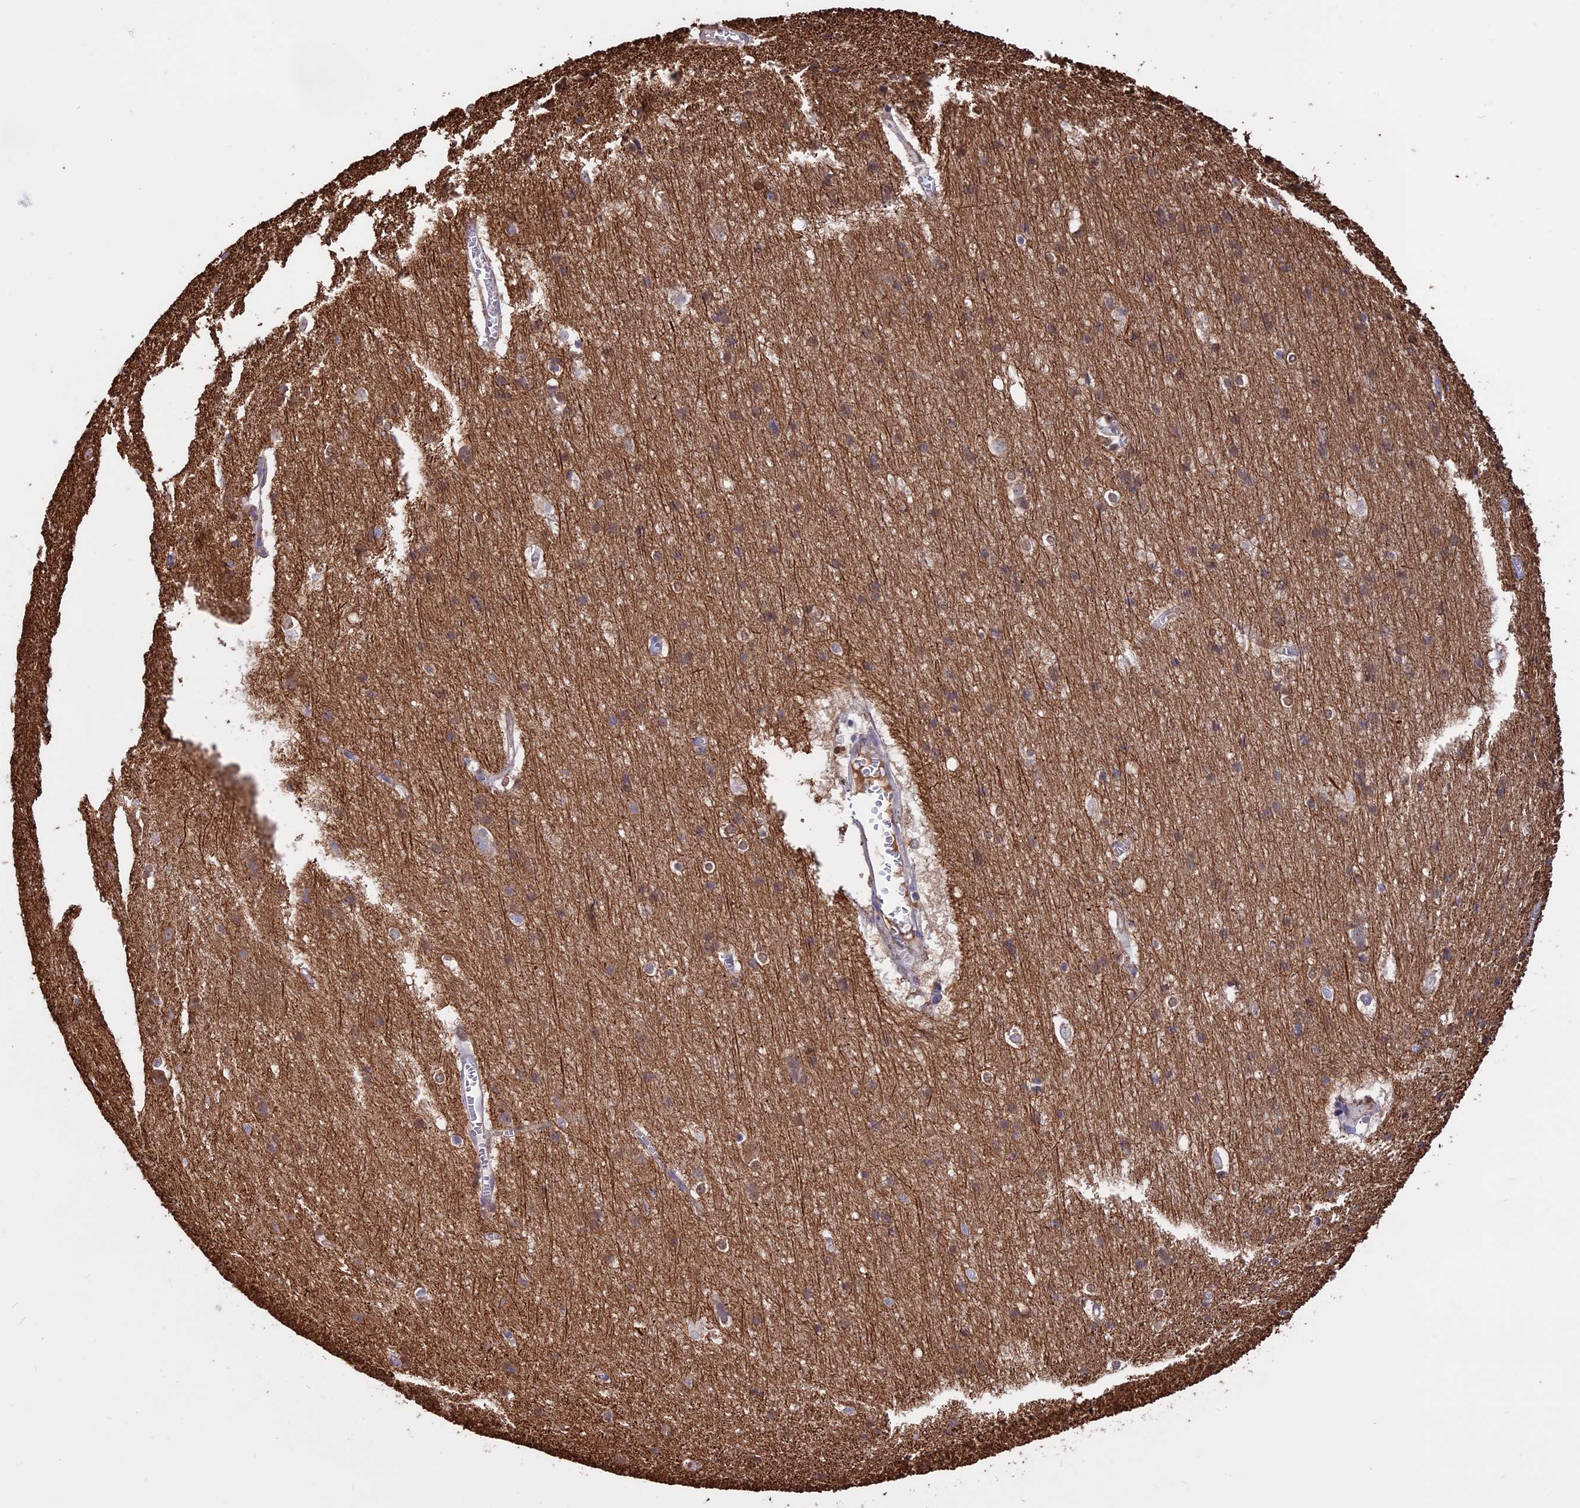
{"staining": {"intensity": "weak", "quantity": ">75%", "location": "cytoplasmic/membranous"}, "tissue": "cerebral cortex", "cell_type": "Endothelial cells", "image_type": "normal", "snomed": [{"axis": "morphology", "description": "Normal tissue, NOS"}, {"axis": "topography", "description": "Cerebral cortex"}], "caption": "This micrograph reveals IHC staining of benign cerebral cortex, with low weak cytoplasmic/membranous staining in approximately >75% of endothelial cells.", "gene": "VWA3A", "patient": {"sex": "male", "age": 54}}